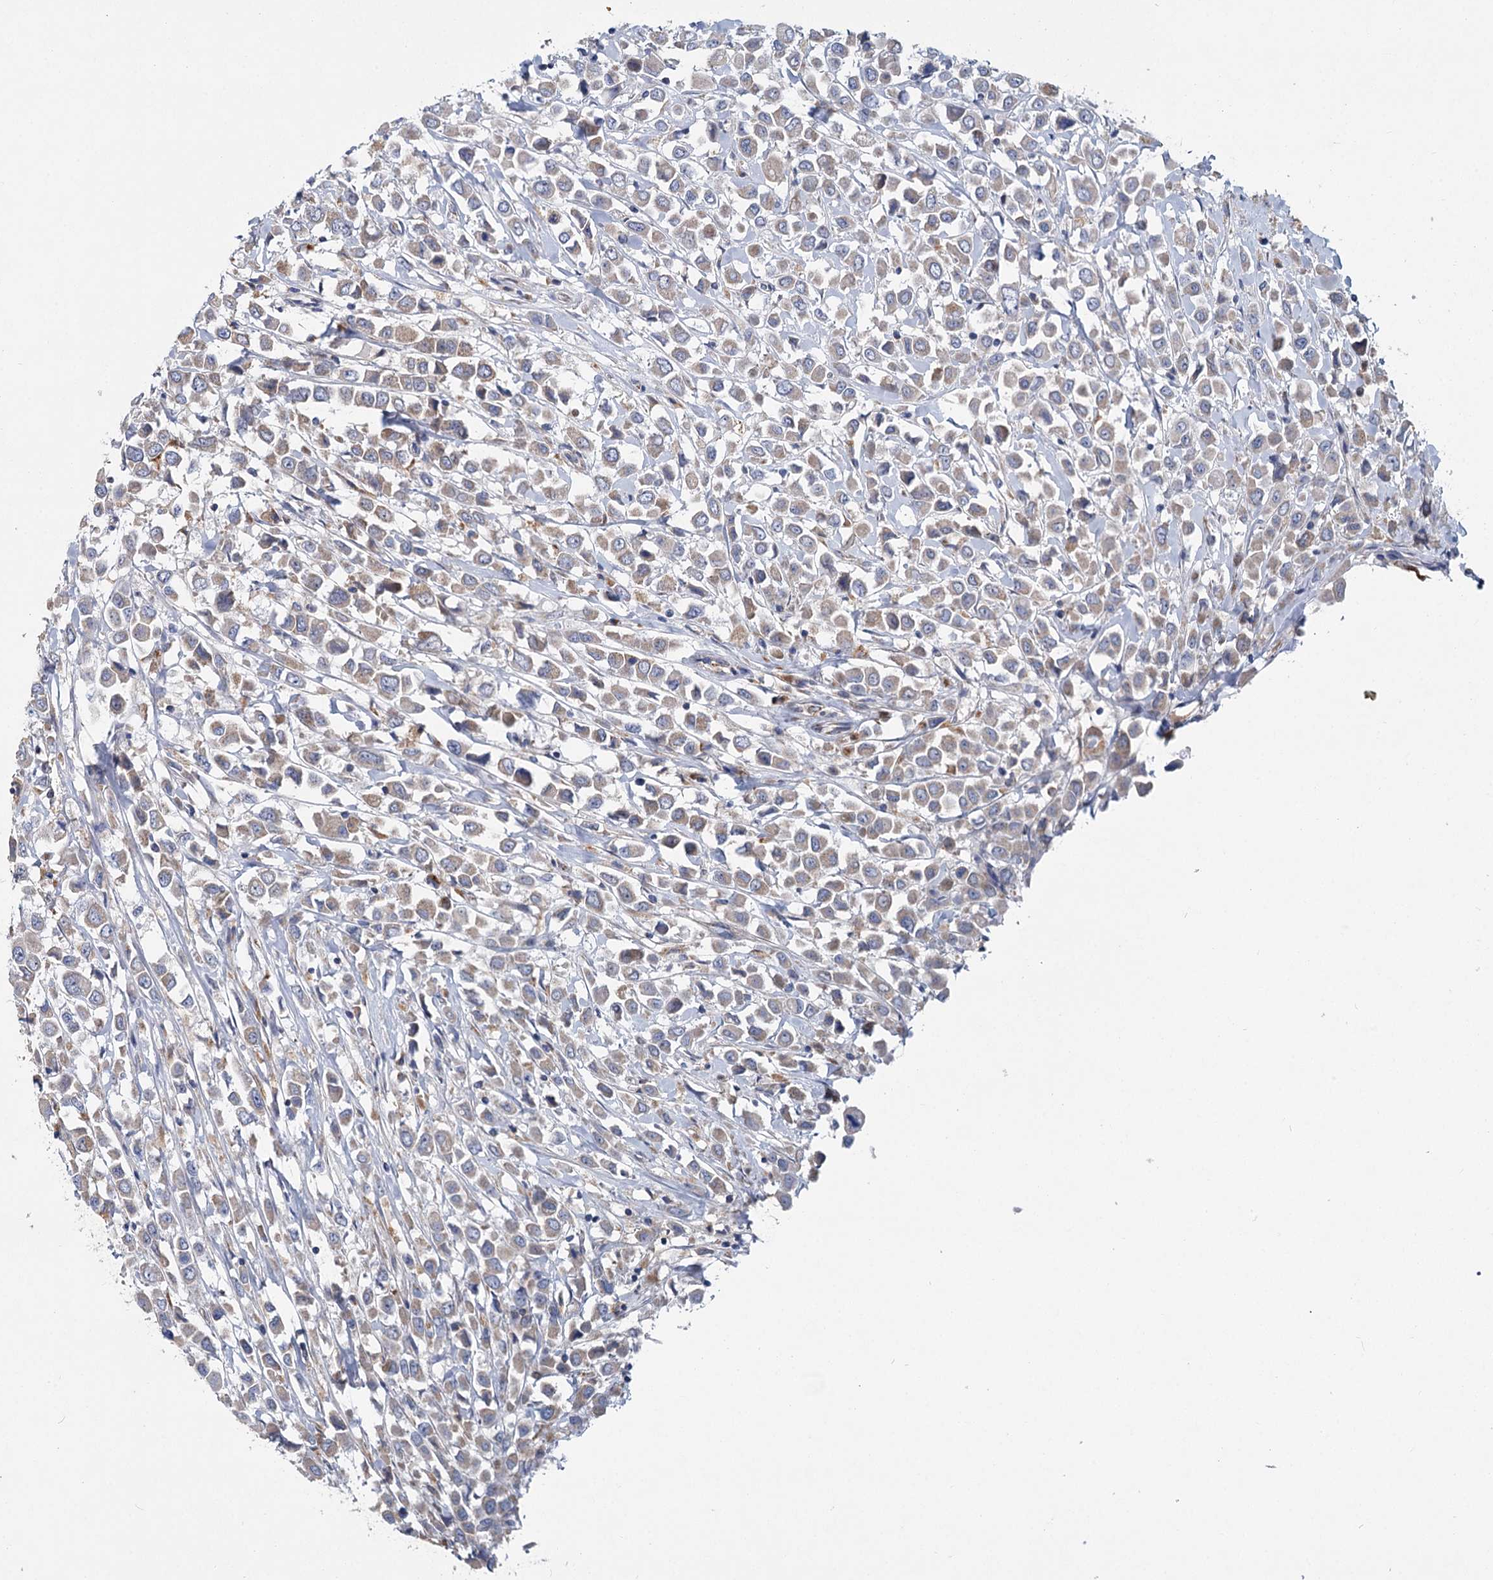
{"staining": {"intensity": "weak", "quantity": "<25%", "location": "cytoplasmic/membranous"}, "tissue": "breast cancer", "cell_type": "Tumor cells", "image_type": "cancer", "snomed": [{"axis": "morphology", "description": "Duct carcinoma"}, {"axis": "topography", "description": "Breast"}], "caption": "Tumor cells show no significant protein expression in breast cancer.", "gene": "ANKRD16", "patient": {"sex": "female", "age": 61}}